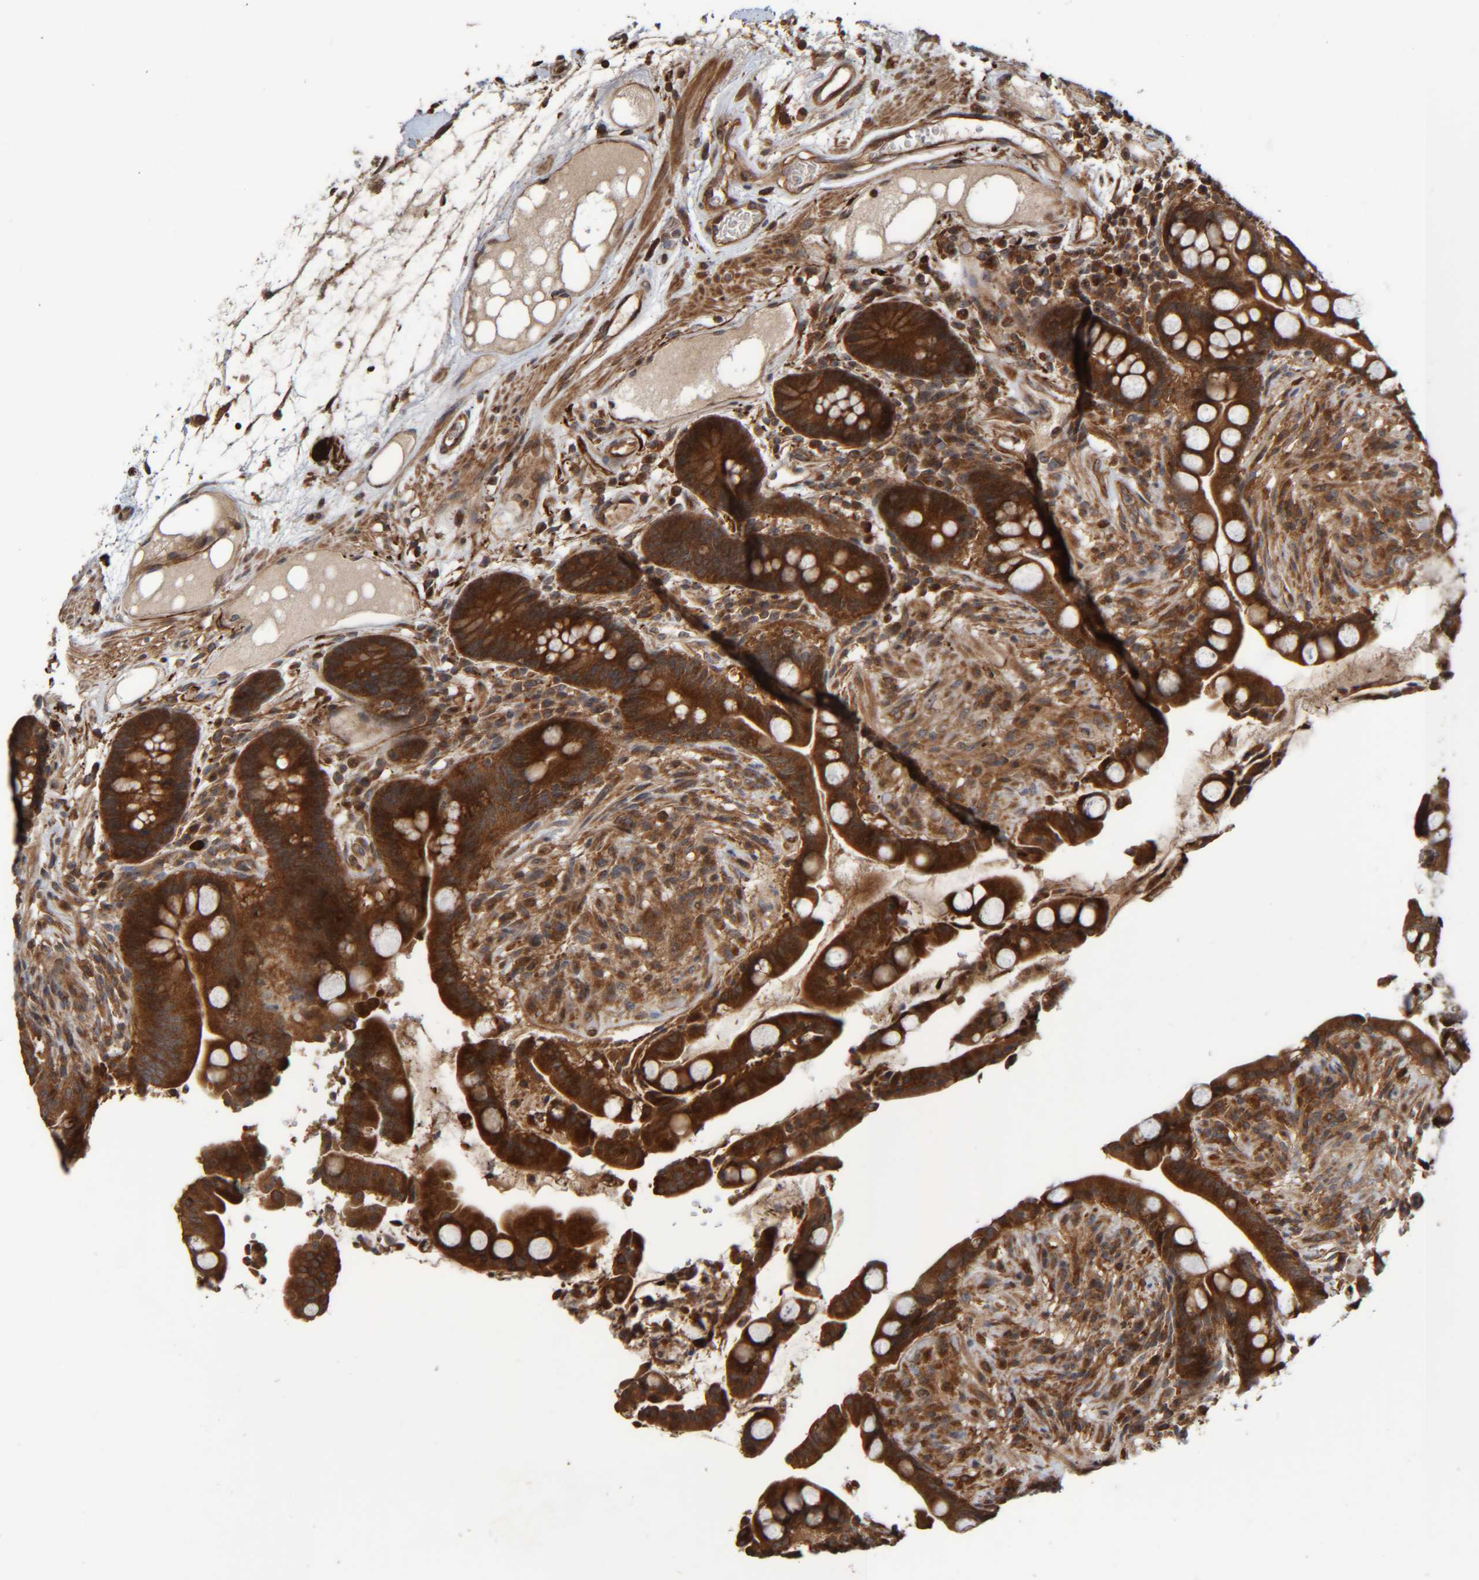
{"staining": {"intensity": "strong", "quantity": ">75%", "location": "cytoplasmic/membranous"}, "tissue": "colon", "cell_type": "Endothelial cells", "image_type": "normal", "snomed": [{"axis": "morphology", "description": "Normal tissue, NOS"}, {"axis": "topography", "description": "Colon"}], "caption": "The micrograph displays immunohistochemical staining of benign colon. There is strong cytoplasmic/membranous staining is appreciated in approximately >75% of endothelial cells. The staining was performed using DAB (3,3'-diaminobenzidine) to visualize the protein expression in brown, while the nuclei were stained in blue with hematoxylin (Magnification: 20x).", "gene": "CCDC57", "patient": {"sex": "male", "age": 73}}